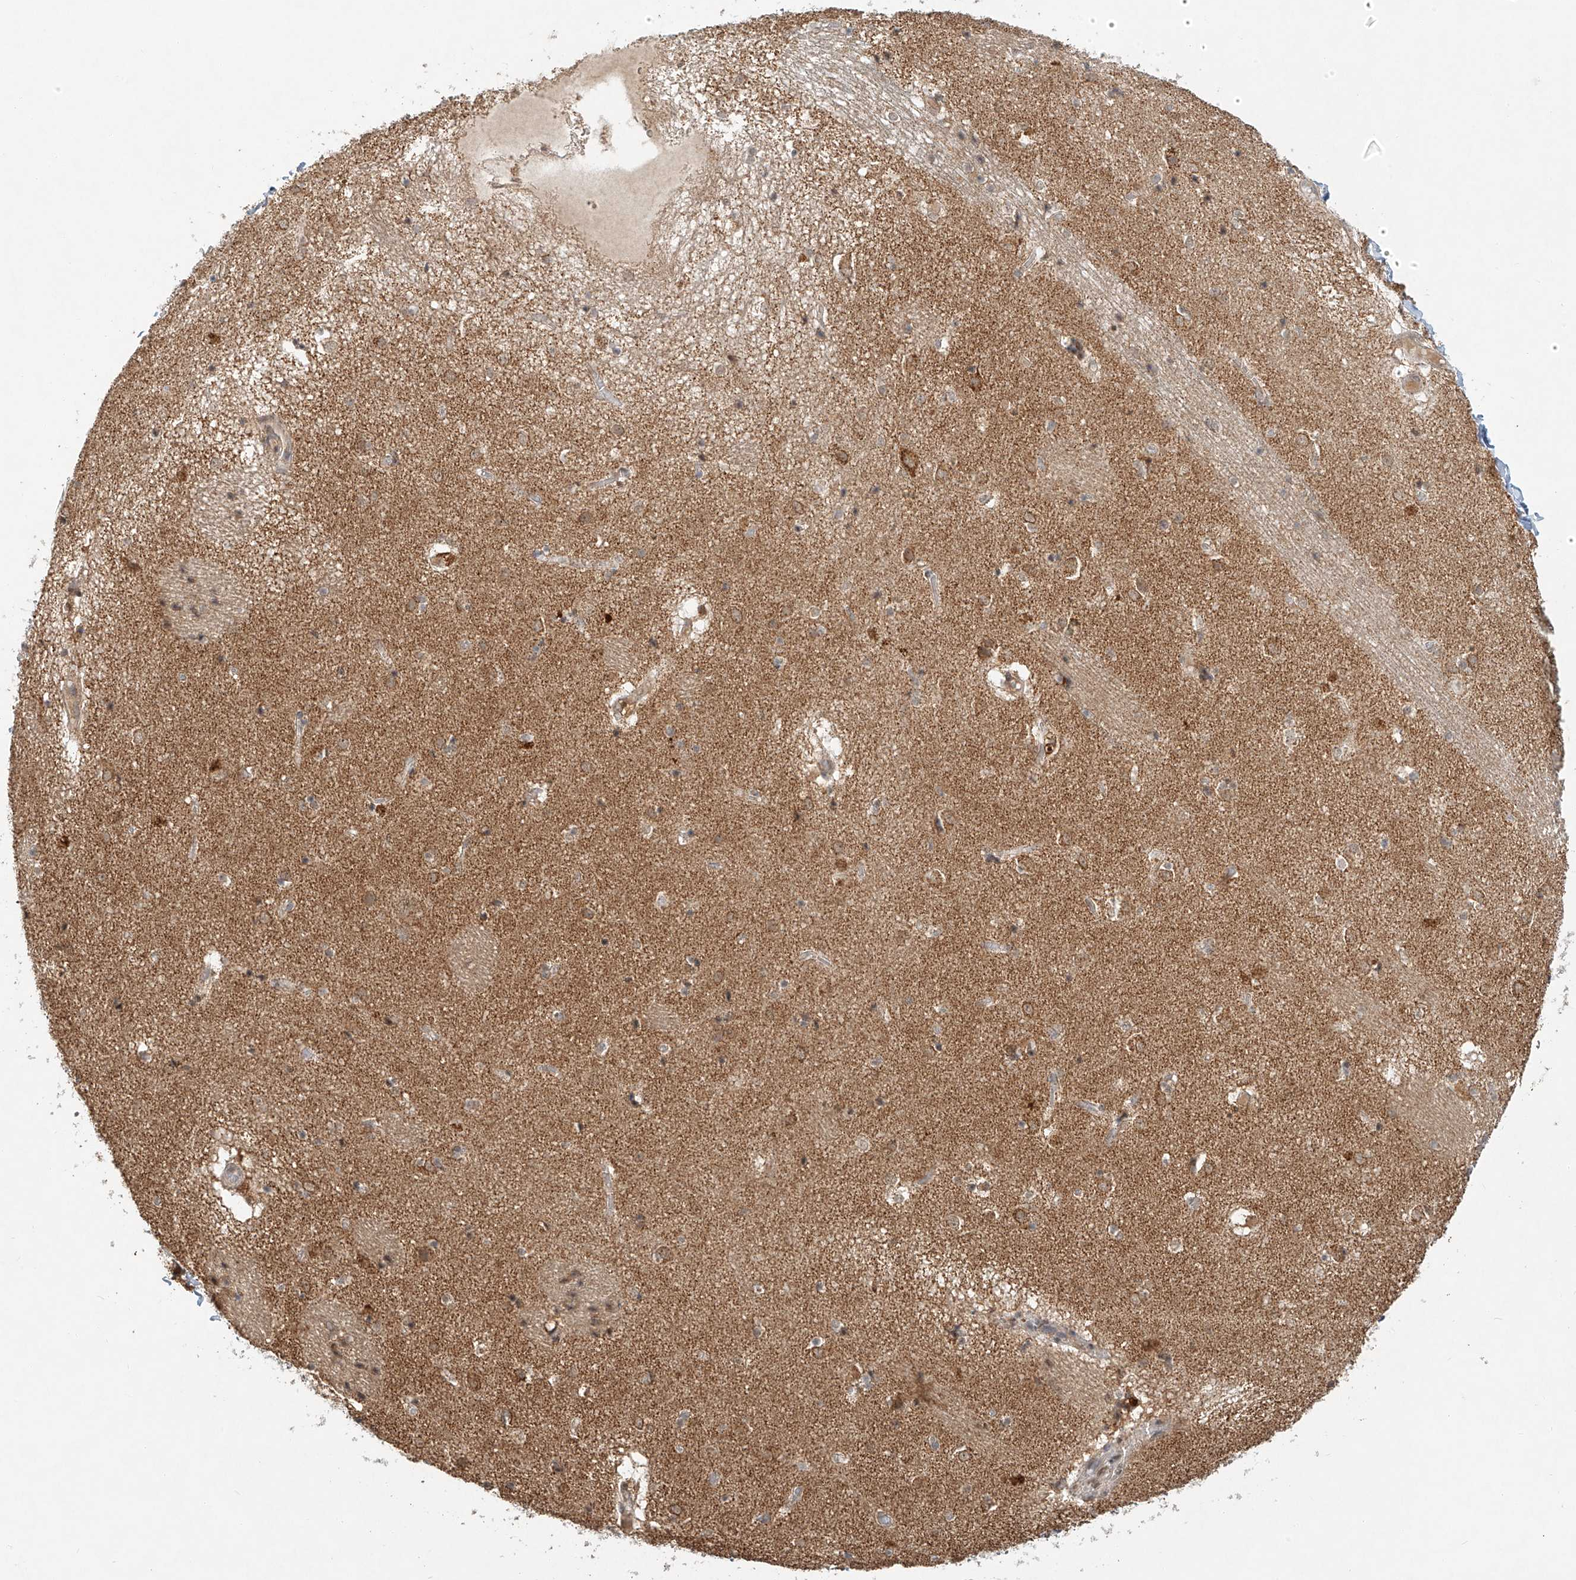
{"staining": {"intensity": "weak", "quantity": "<25%", "location": "cytoplasmic/membranous"}, "tissue": "caudate", "cell_type": "Glial cells", "image_type": "normal", "snomed": [{"axis": "morphology", "description": "Normal tissue, NOS"}, {"axis": "topography", "description": "Lateral ventricle wall"}], "caption": "Protein analysis of normal caudate shows no significant expression in glial cells. (DAB immunohistochemistry with hematoxylin counter stain).", "gene": "SYTL3", "patient": {"sex": "male", "age": 70}}